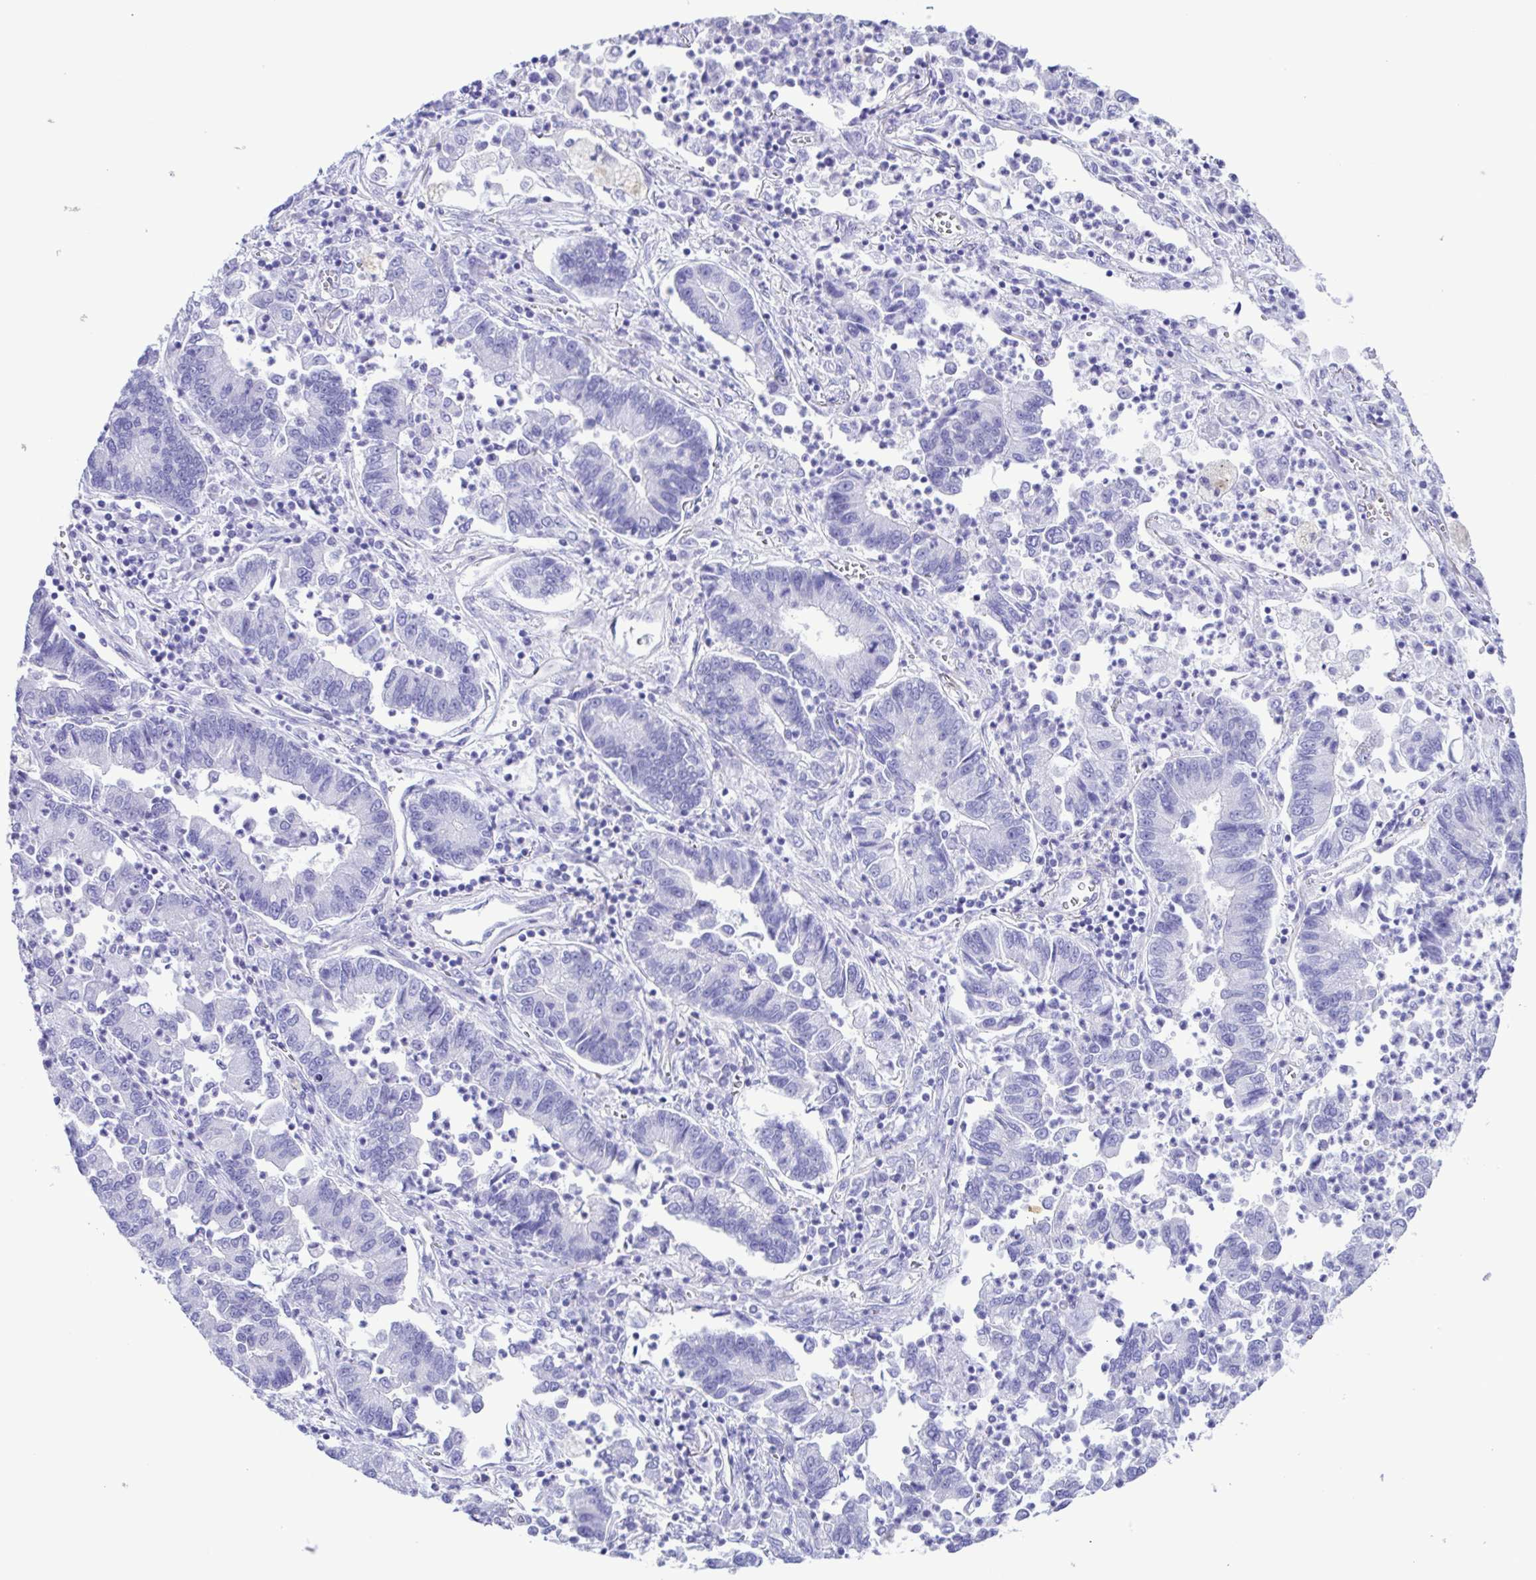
{"staining": {"intensity": "negative", "quantity": "none", "location": "none"}, "tissue": "lung cancer", "cell_type": "Tumor cells", "image_type": "cancer", "snomed": [{"axis": "morphology", "description": "Adenocarcinoma, NOS"}, {"axis": "topography", "description": "Lung"}], "caption": "High power microscopy photomicrograph of an immunohistochemistry (IHC) photomicrograph of lung cancer, revealing no significant positivity in tumor cells. (DAB immunohistochemistry, high magnification).", "gene": "CYP11A1", "patient": {"sex": "female", "age": 57}}